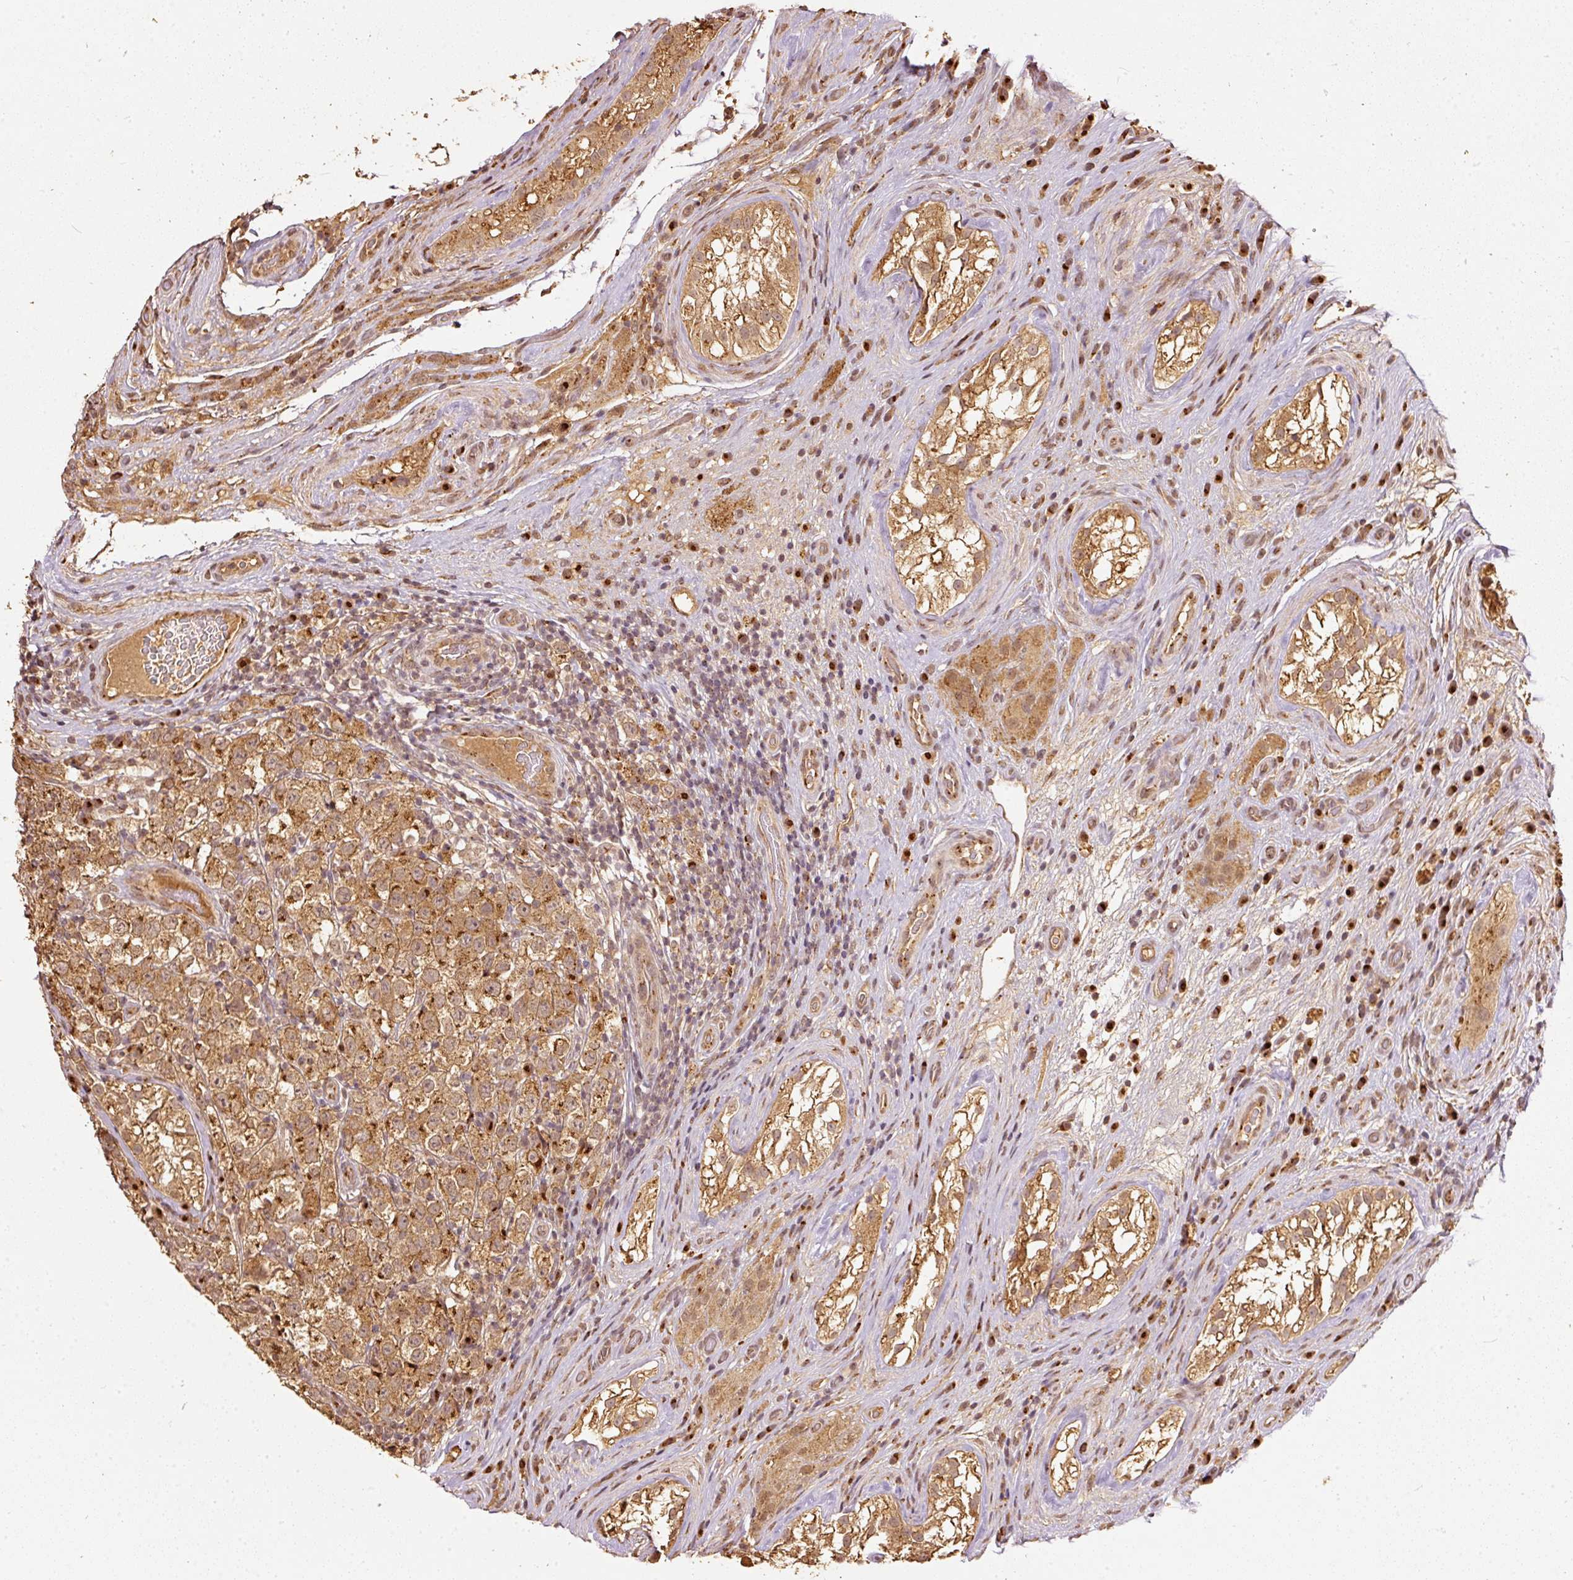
{"staining": {"intensity": "moderate", "quantity": ">75%", "location": "cytoplasmic/membranous"}, "tissue": "testis cancer", "cell_type": "Tumor cells", "image_type": "cancer", "snomed": [{"axis": "morphology", "description": "Seminoma, NOS"}, {"axis": "morphology", "description": "Carcinoma, Embryonal, NOS"}, {"axis": "topography", "description": "Testis"}], "caption": "A brown stain labels moderate cytoplasmic/membranous staining of a protein in human testis seminoma tumor cells.", "gene": "FUT8", "patient": {"sex": "male", "age": 41}}